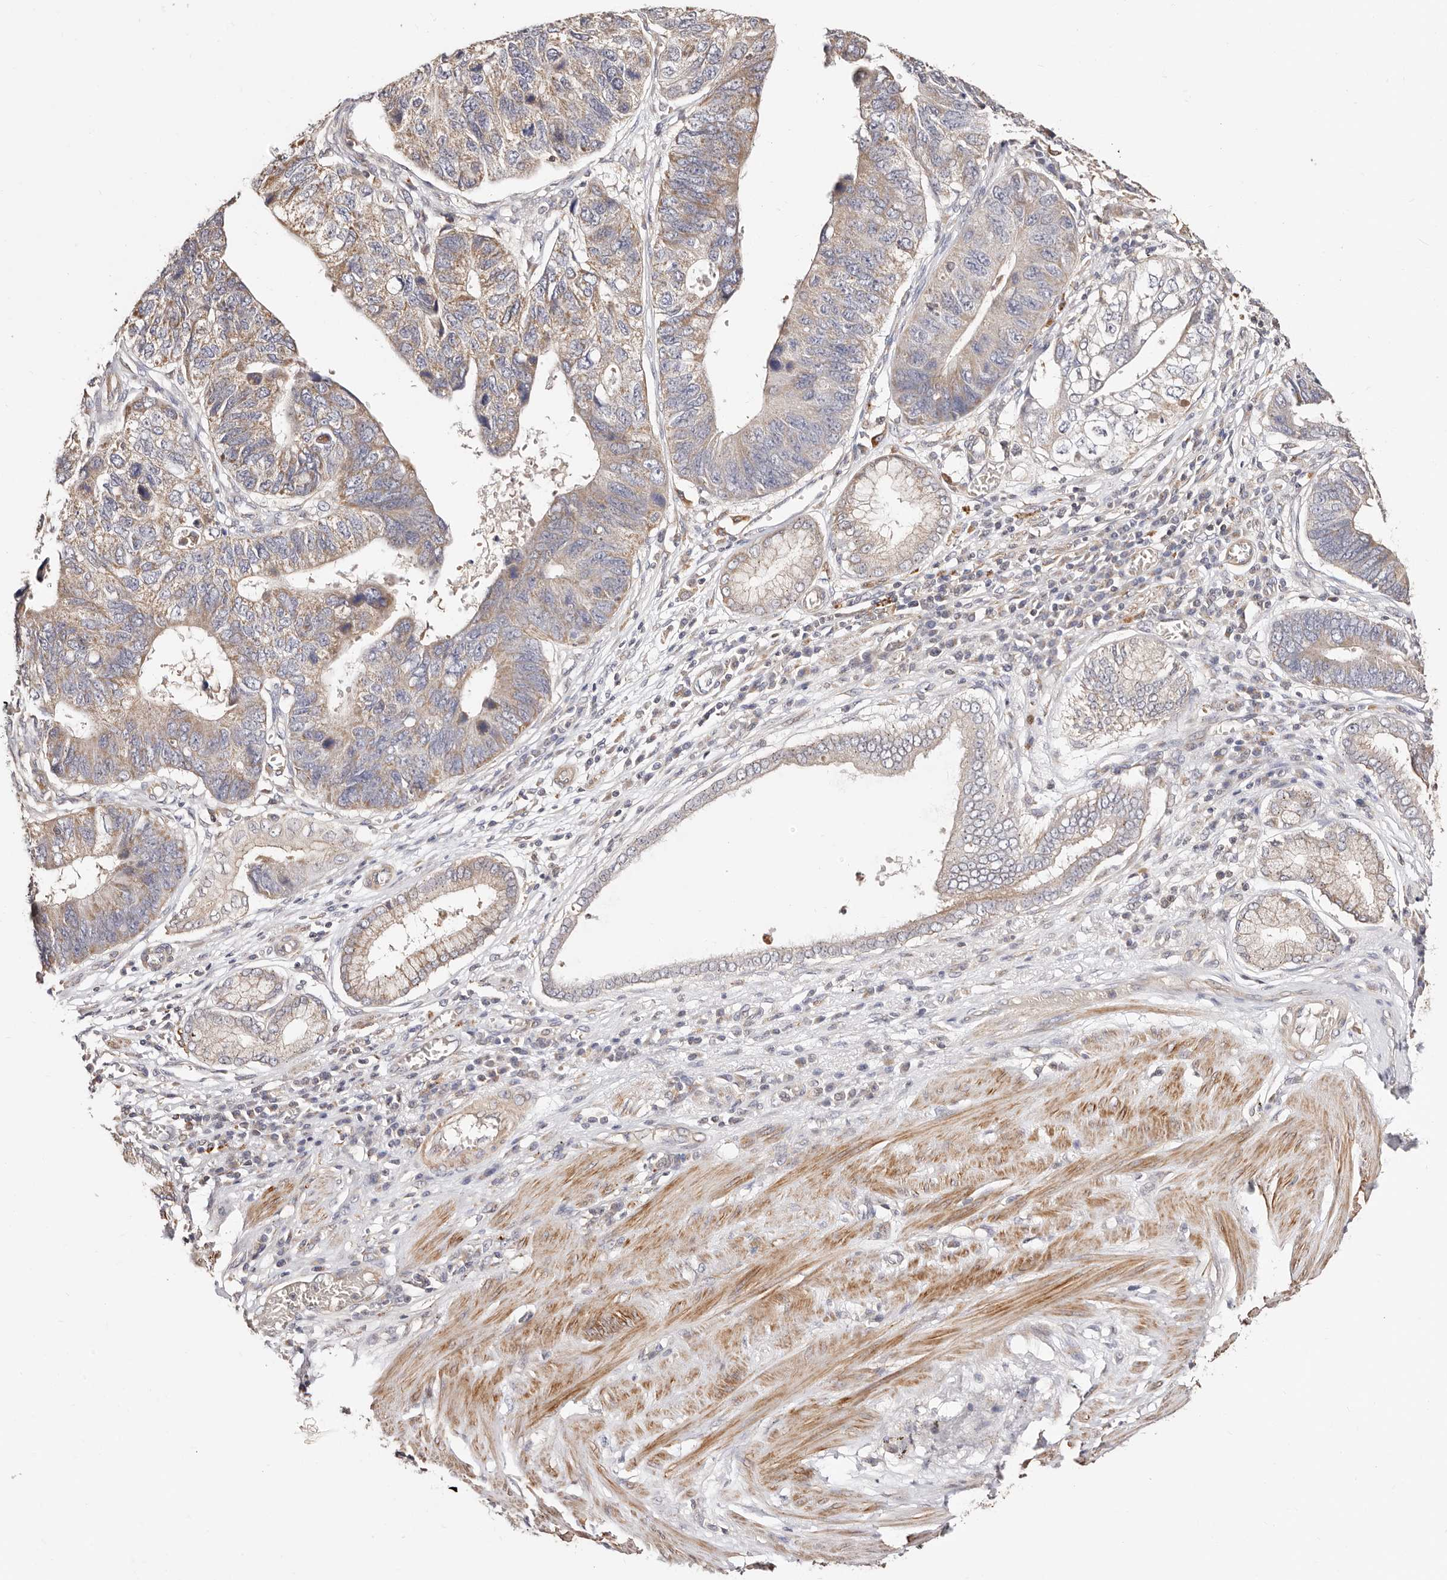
{"staining": {"intensity": "weak", "quantity": ">75%", "location": "cytoplasmic/membranous"}, "tissue": "stomach cancer", "cell_type": "Tumor cells", "image_type": "cancer", "snomed": [{"axis": "morphology", "description": "Adenocarcinoma, NOS"}, {"axis": "topography", "description": "Stomach"}], "caption": "This histopathology image displays stomach cancer stained with immunohistochemistry (IHC) to label a protein in brown. The cytoplasmic/membranous of tumor cells show weak positivity for the protein. Nuclei are counter-stained blue.", "gene": "MAPK1", "patient": {"sex": "male", "age": 59}}